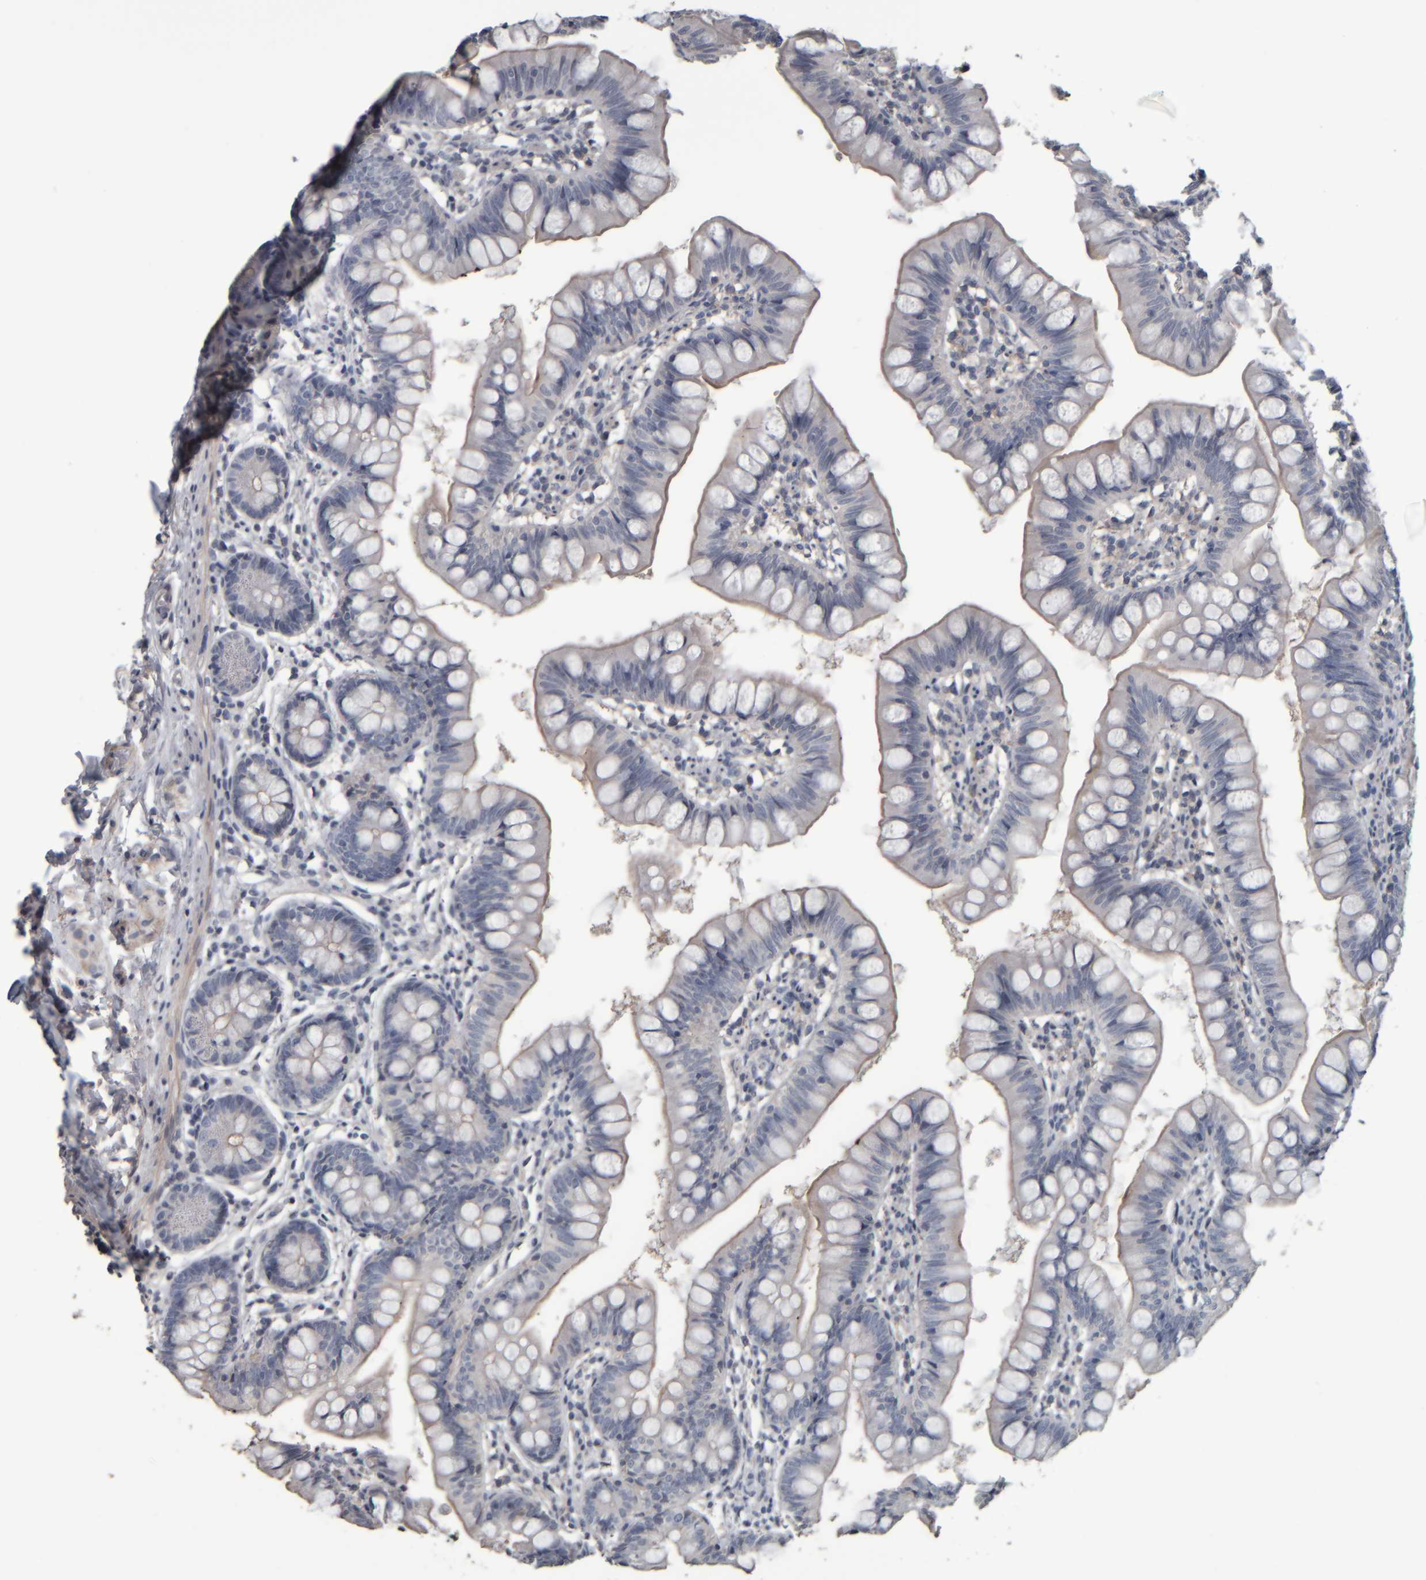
{"staining": {"intensity": "weak", "quantity": "25%-75%", "location": "cytoplasmic/membranous"}, "tissue": "small intestine", "cell_type": "Glandular cells", "image_type": "normal", "snomed": [{"axis": "morphology", "description": "Normal tissue, NOS"}, {"axis": "topography", "description": "Small intestine"}], "caption": "Immunohistochemistry (DAB) staining of benign human small intestine displays weak cytoplasmic/membranous protein staining in about 25%-75% of glandular cells.", "gene": "CAVIN4", "patient": {"sex": "male", "age": 7}}